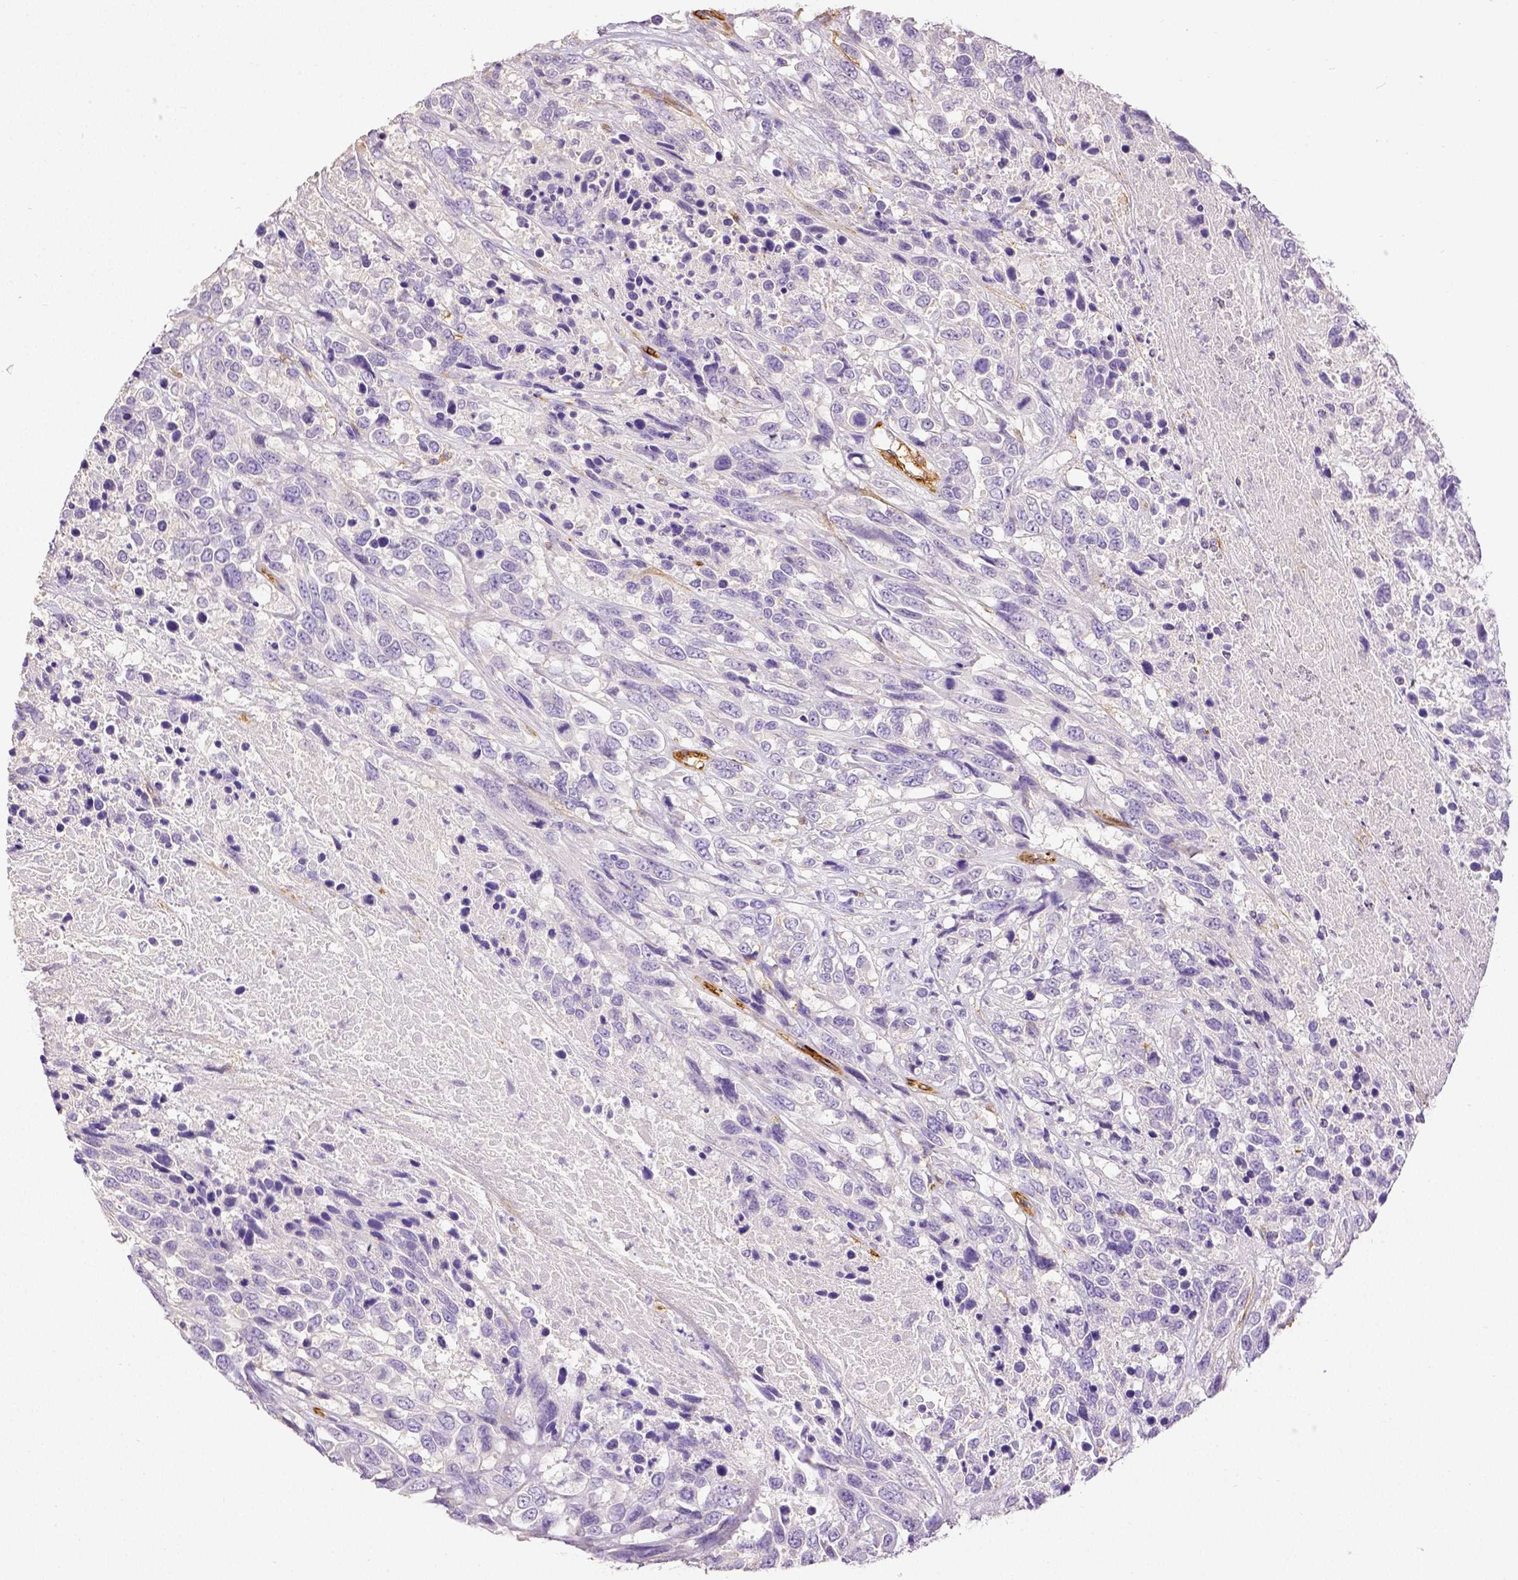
{"staining": {"intensity": "negative", "quantity": "none", "location": "none"}, "tissue": "urothelial cancer", "cell_type": "Tumor cells", "image_type": "cancer", "snomed": [{"axis": "morphology", "description": "Urothelial carcinoma, High grade"}, {"axis": "topography", "description": "Urinary bladder"}], "caption": "Human urothelial cancer stained for a protein using IHC exhibits no expression in tumor cells.", "gene": "THY1", "patient": {"sex": "female", "age": 70}}